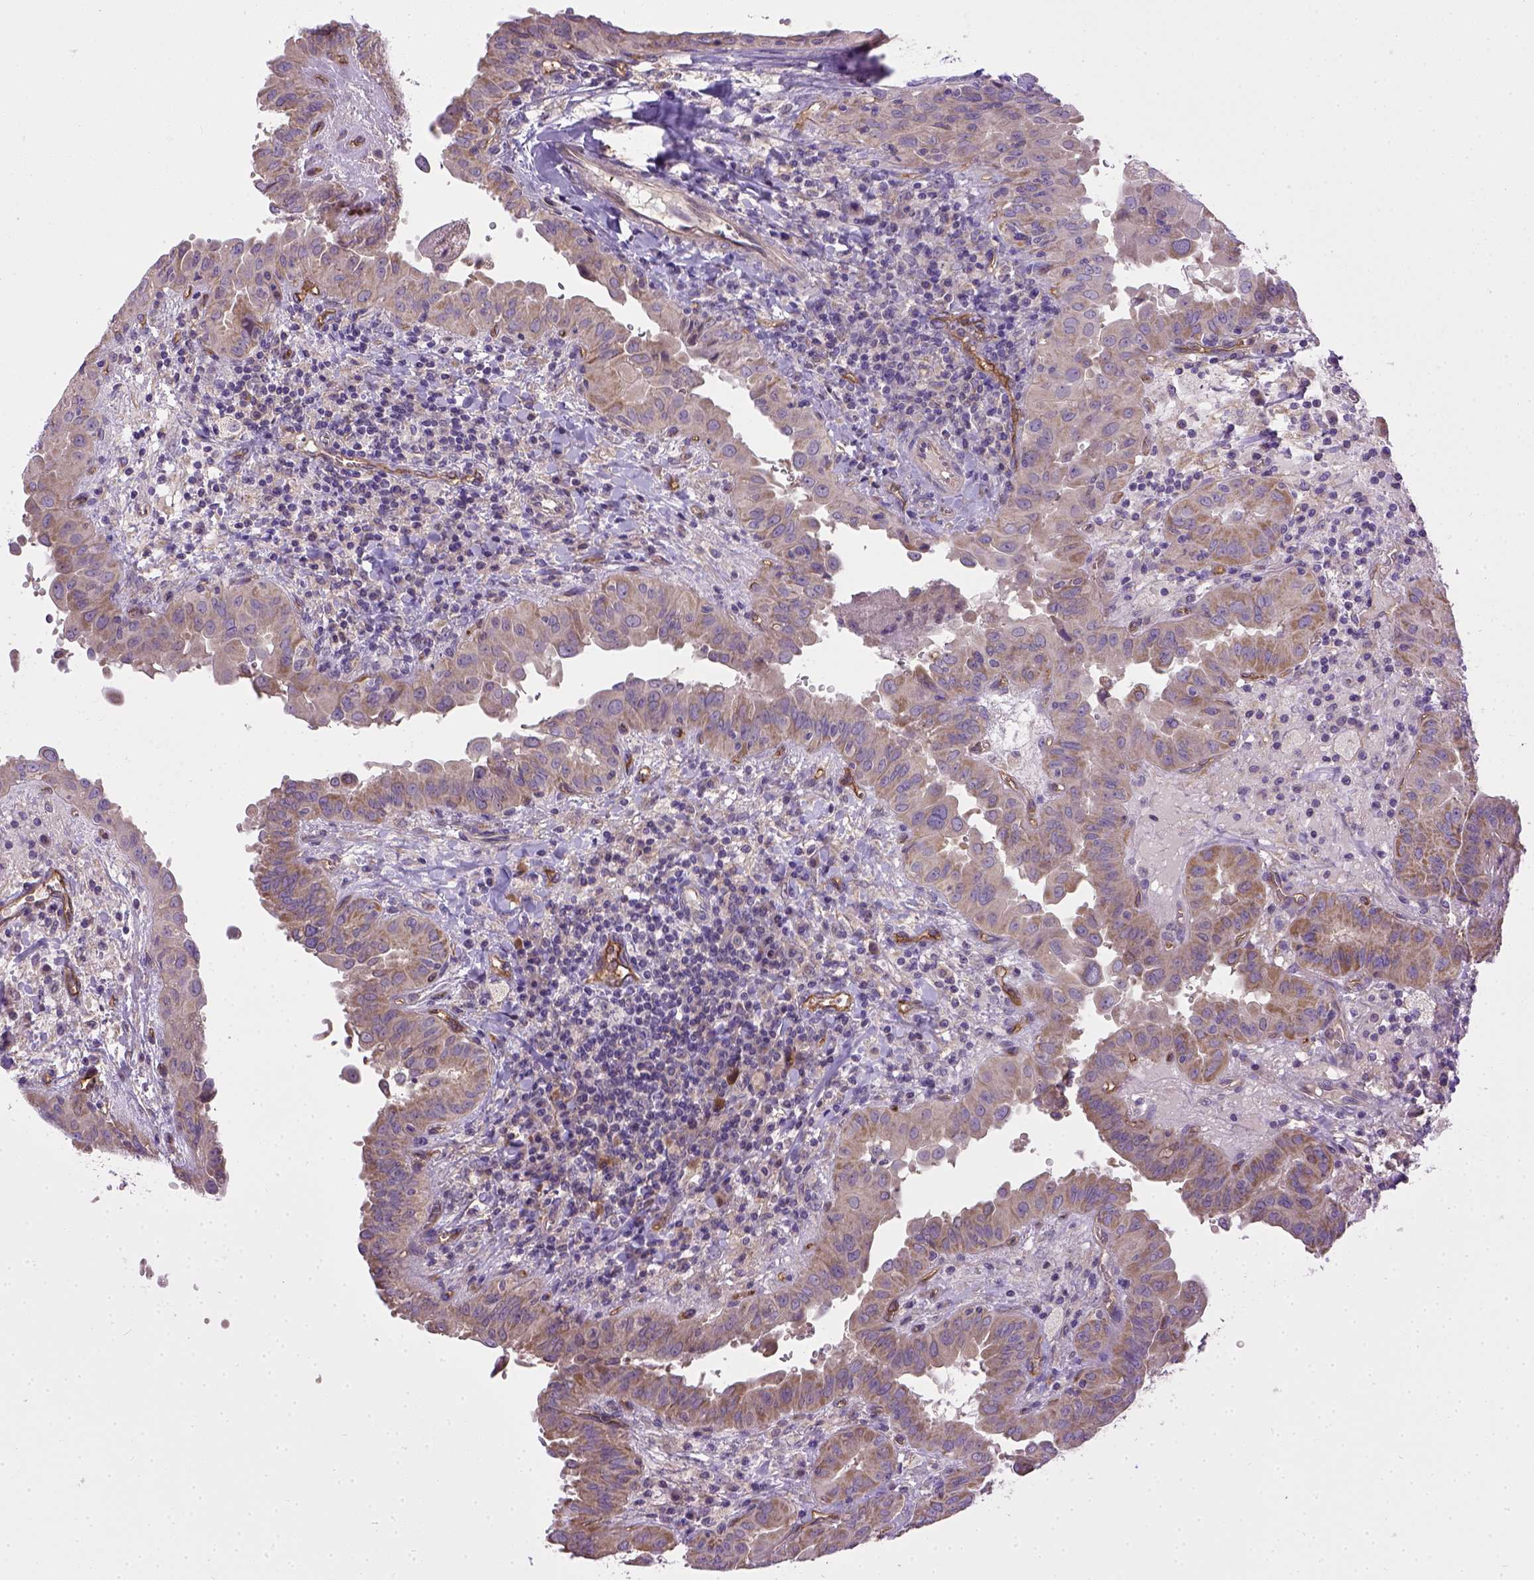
{"staining": {"intensity": "weak", "quantity": ">75%", "location": "cytoplasmic/membranous"}, "tissue": "thyroid cancer", "cell_type": "Tumor cells", "image_type": "cancer", "snomed": [{"axis": "morphology", "description": "Papillary adenocarcinoma, NOS"}, {"axis": "topography", "description": "Thyroid gland"}], "caption": "A micrograph showing weak cytoplasmic/membranous expression in about >75% of tumor cells in thyroid cancer (papillary adenocarcinoma), as visualized by brown immunohistochemical staining.", "gene": "ENG", "patient": {"sex": "female", "age": 37}}